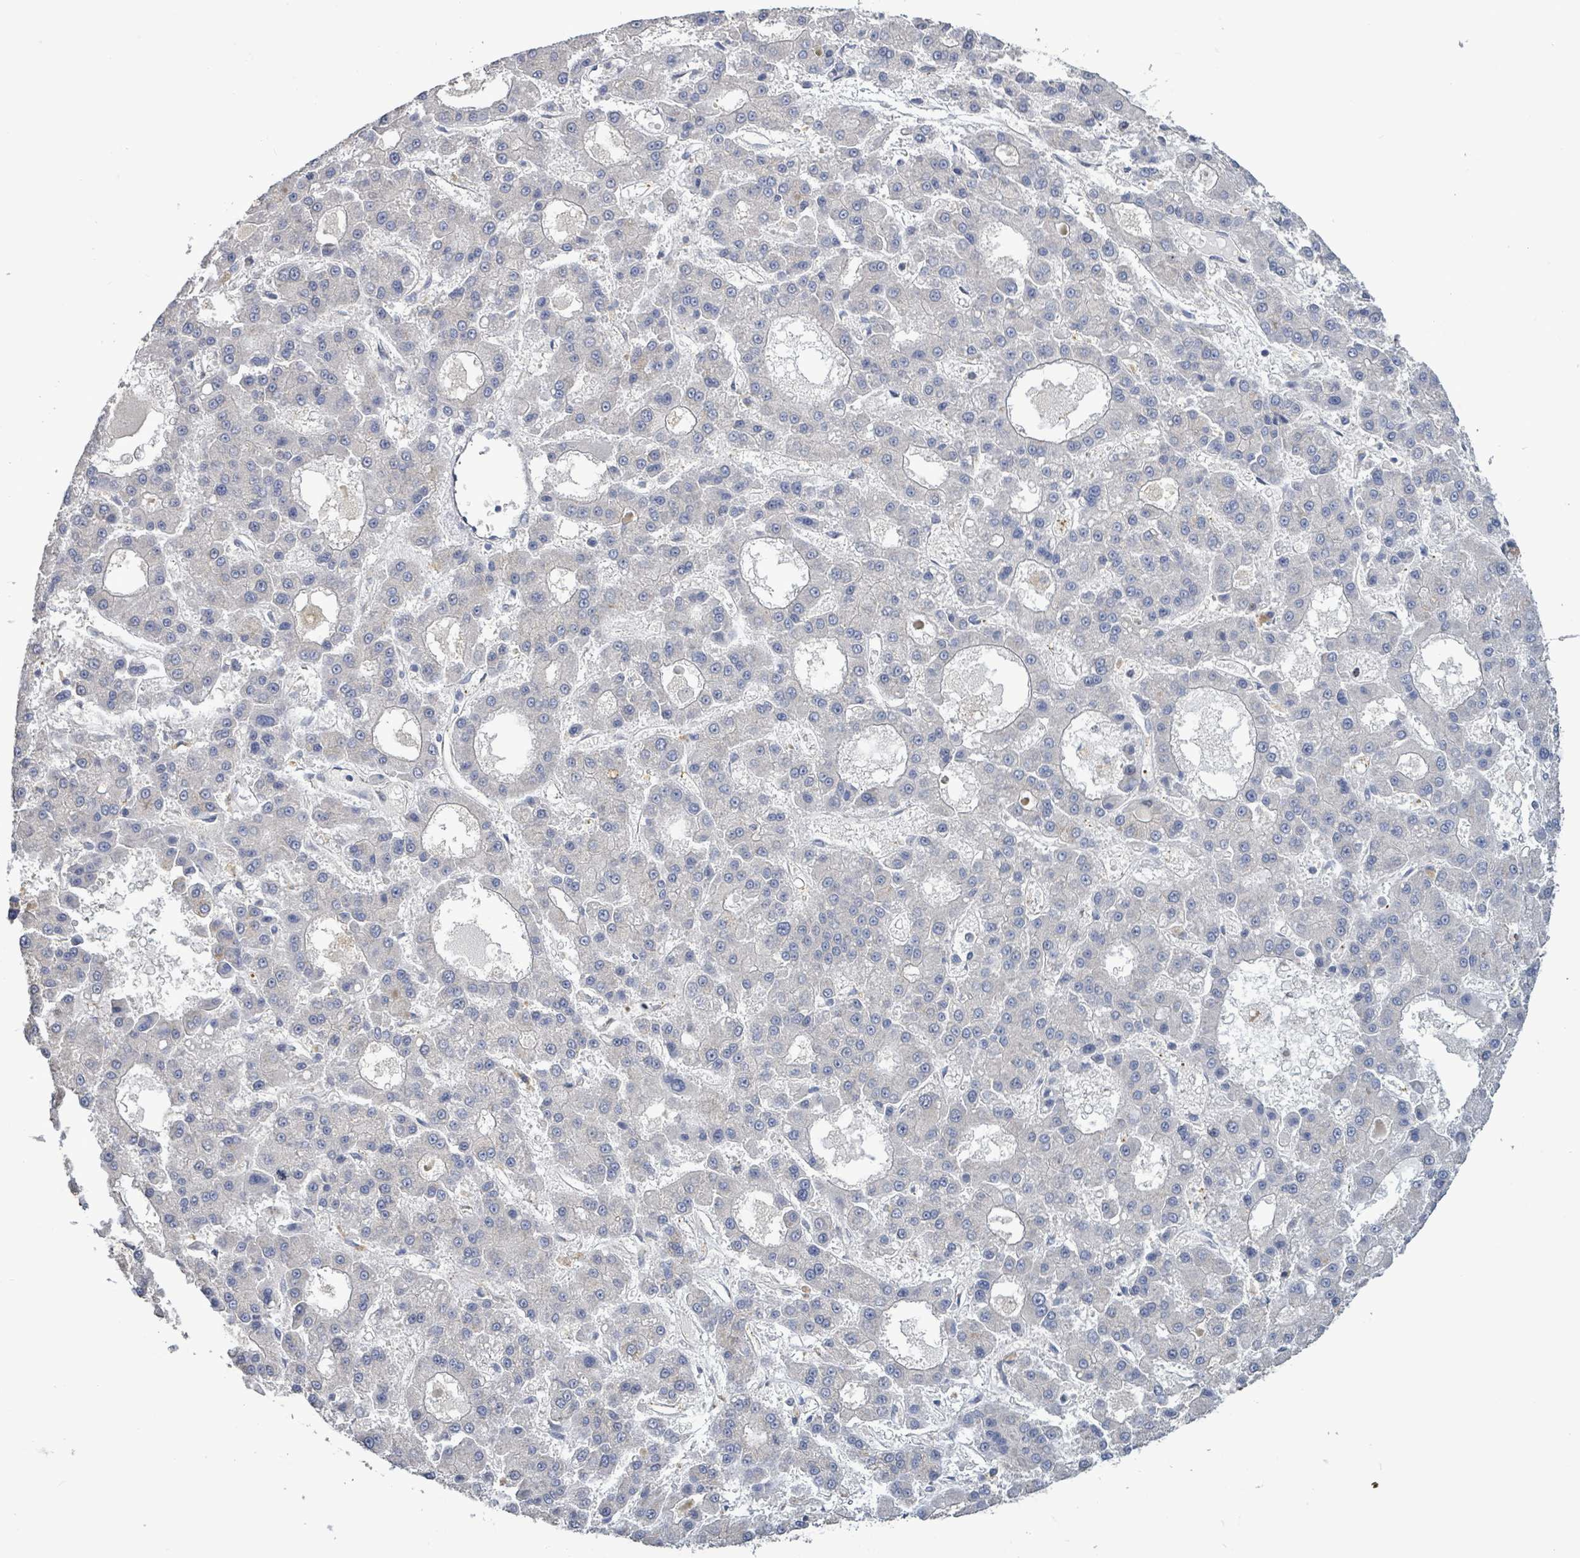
{"staining": {"intensity": "negative", "quantity": "none", "location": "none"}, "tissue": "liver cancer", "cell_type": "Tumor cells", "image_type": "cancer", "snomed": [{"axis": "morphology", "description": "Carcinoma, Hepatocellular, NOS"}, {"axis": "topography", "description": "Liver"}], "caption": "Tumor cells show no significant protein staining in liver cancer (hepatocellular carcinoma).", "gene": "KRAS", "patient": {"sex": "male", "age": 70}}